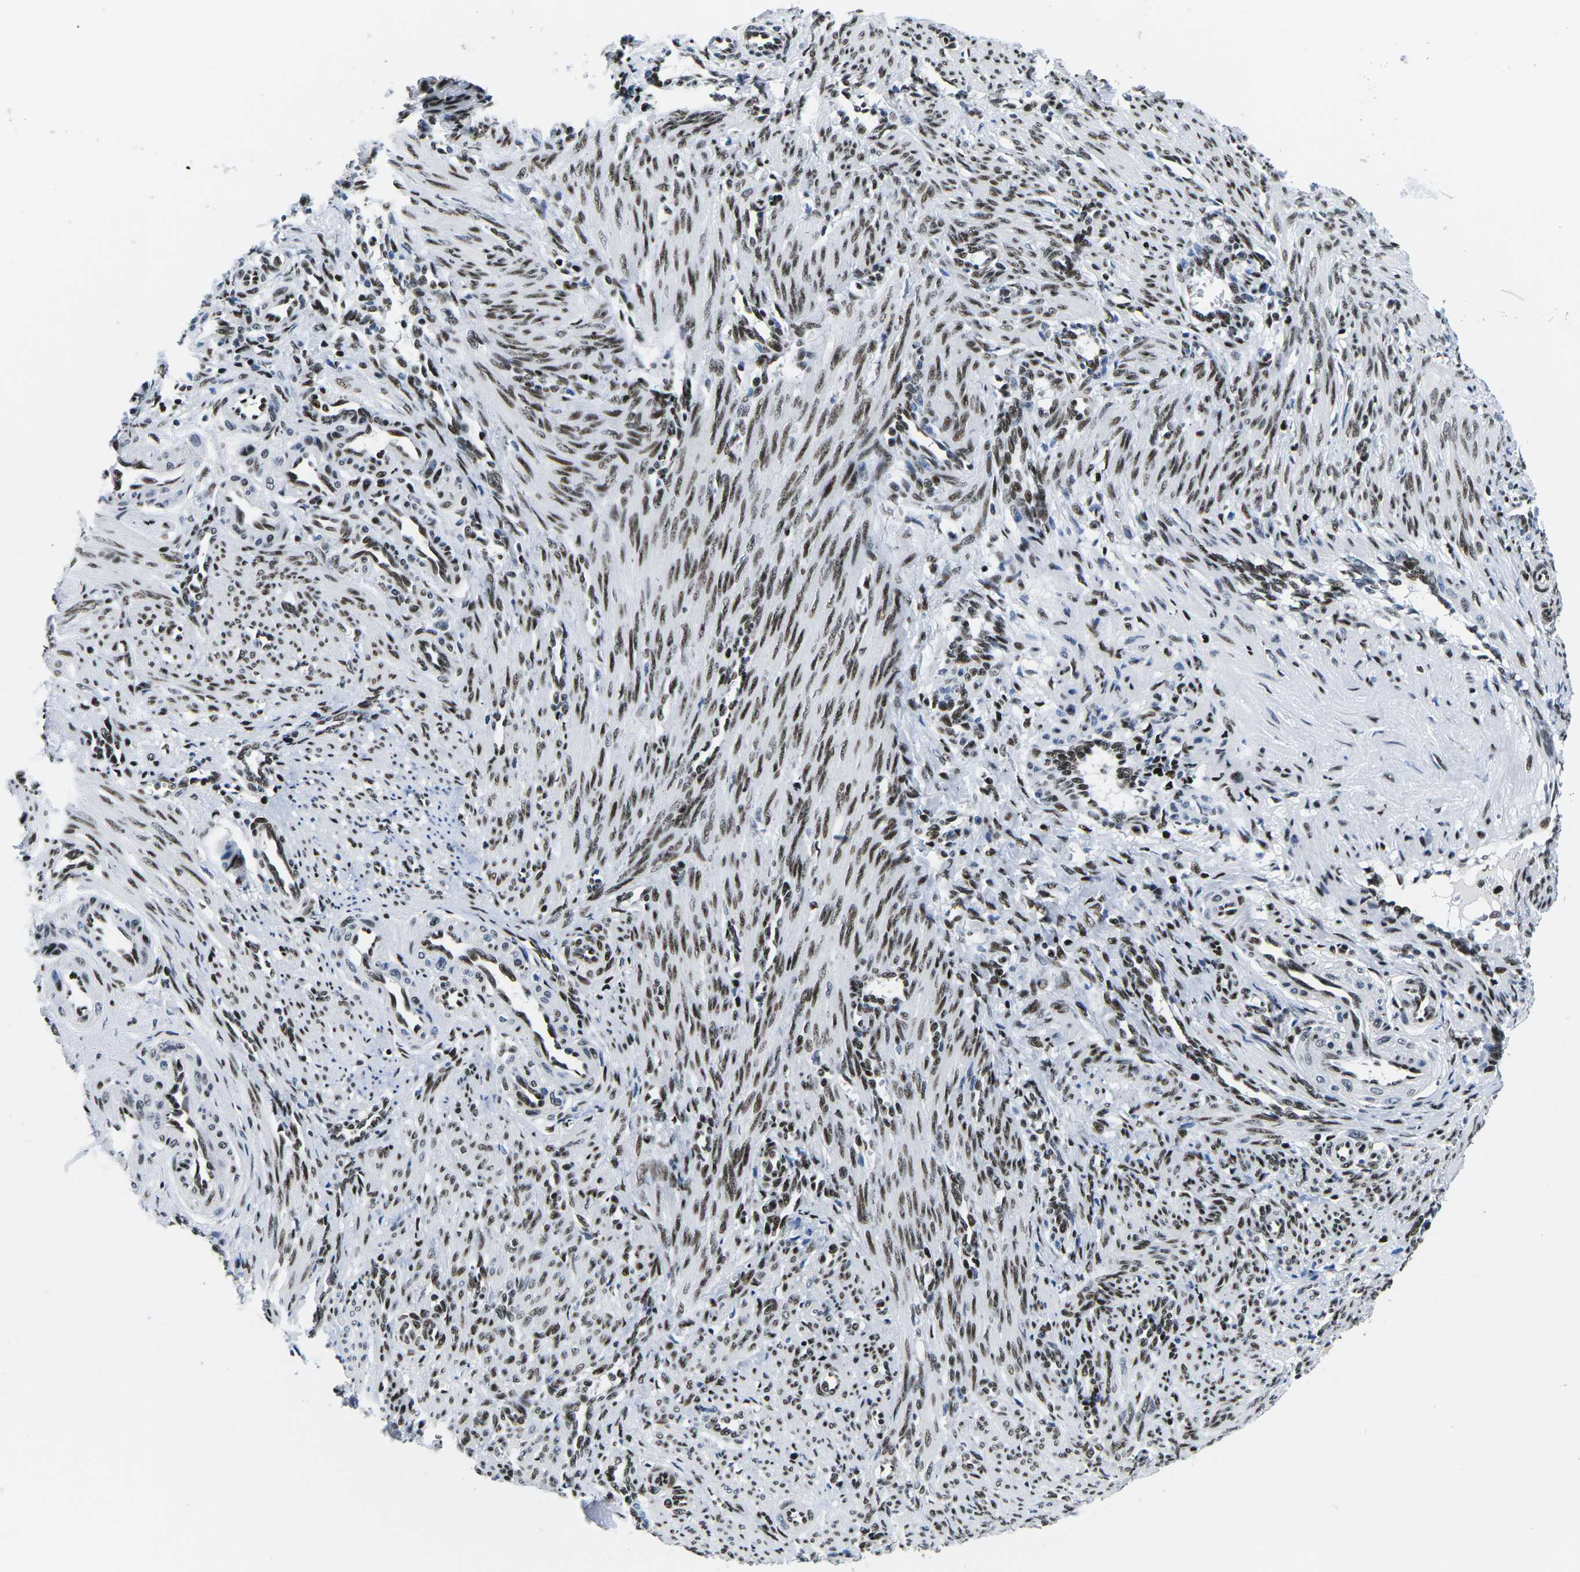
{"staining": {"intensity": "strong", "quantity": ">75%", "location": "nuclear"}, "tissue": "smooth muscle", "cell_type": "Smooth muscle cells", "image_type": "normal", "snomed": [{"axis": "morphology", "description": "Normal tissue, NOS"}, {"axis": "topography", "description": "Endometrium"}], "caption": "Human smooth muscle stained with a brown dye reveals strong nuclear positive staining in about >75% of smooth muscle cells.", "gene": "ATF1", "patient": {"sex": "female", "age": 33}}